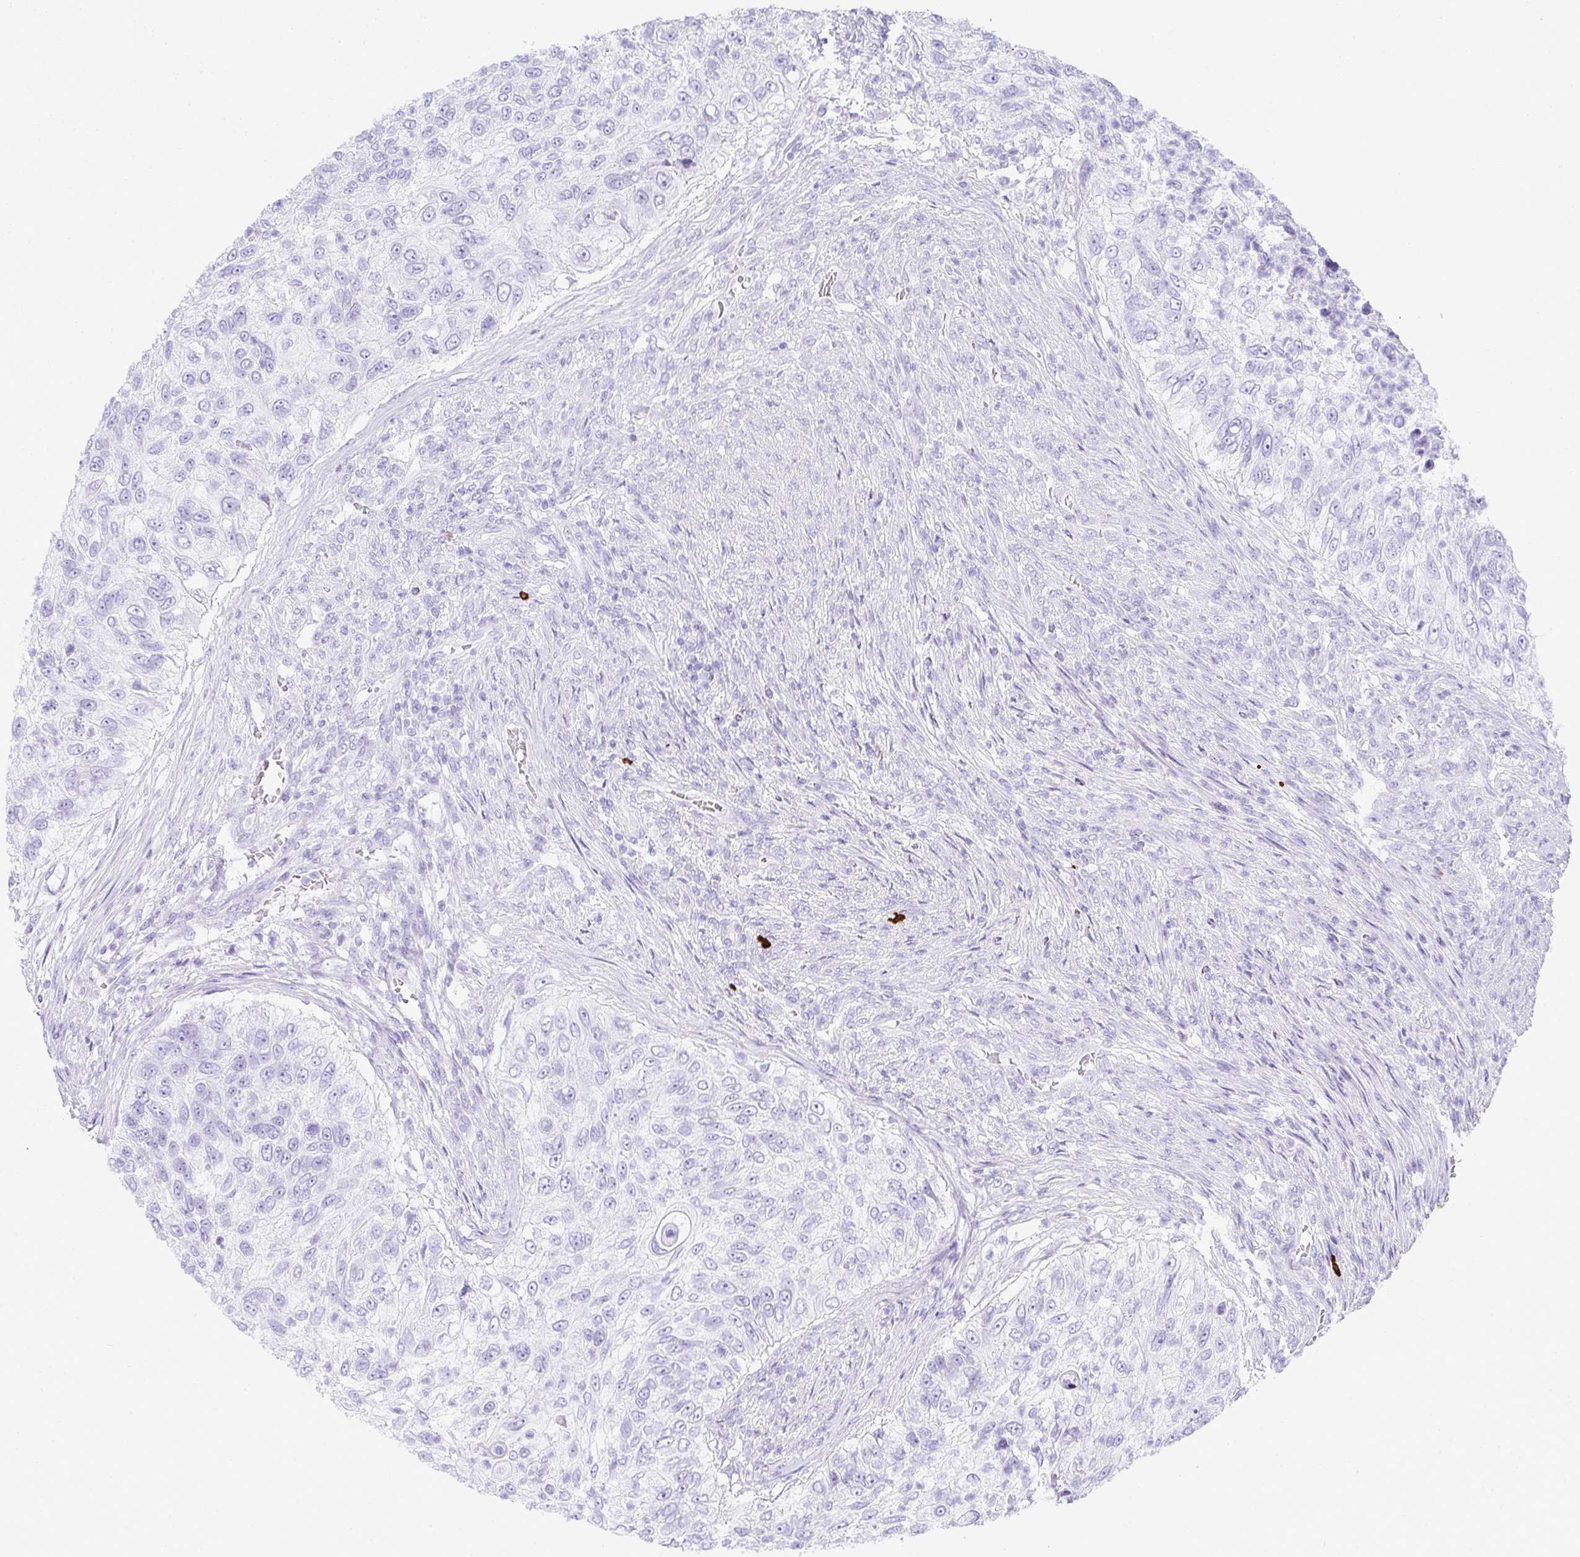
{"staining": {"intensity": "negative", "quantity": "none", "location": "none"}, "tissue": "urothelial cancer", "cell_type": "Tumor cells", "image_type": "cancer", "snomed": [{"axis": "morphology", "description": "Urothelial carcinoma, High grade"}, {"axis": "topography", "description": "Urinary bladder"}], "caption": "High-grade urothelial carcinoma stained for a protein using immunohistochemistry exhibits no staining tumor cells.", "gene": "CDADC1", "patient": {"sex": "female", "age": 60}}